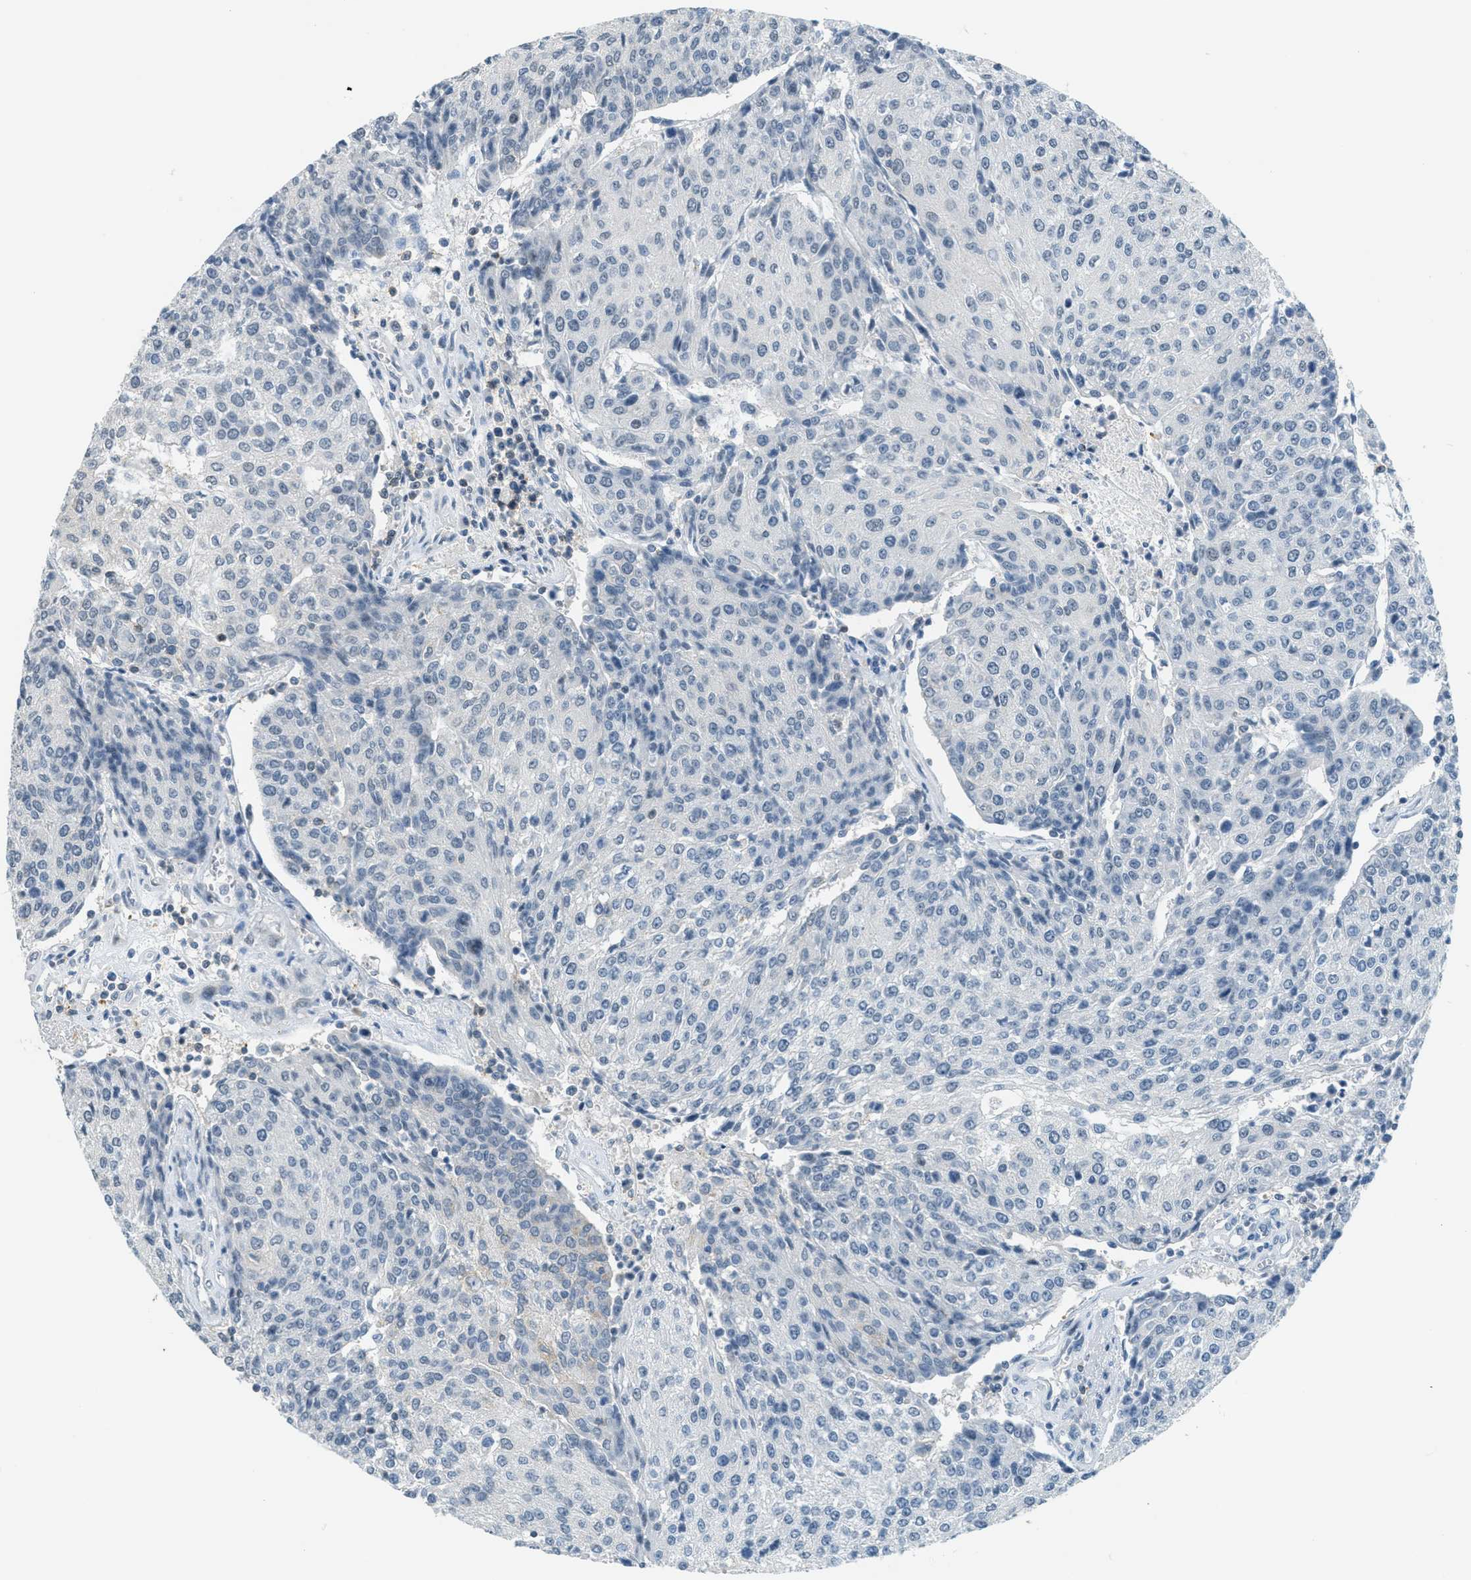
{"staining": {"intensity": "negative", "quantity": "none", "location": "none"}, "tissue": "urothelial cancer", "cell_type": "Tumor cells", "image_type": "cancer", "snomed": [{"axis": "morphology", "description": "Urothelial carcinoma, High grade"}, {"axis": "topography", "description": "Urinary bladder"}], "caption": "Immunohistochemistry photomicrograph of neoplastic tissue: human high-grade urothelial carcinoma stained with DAB (3,3'-diaminobenzidine) demonstrates no significant protein expression in tumor cells. The staining is performed using DAB (3,3'-diaminobenzidine) brown chromogen with nuclei counter-stained in using hematoxylin.", "gene": "FYN", "patient": {"sex": "female", "age": 85}}